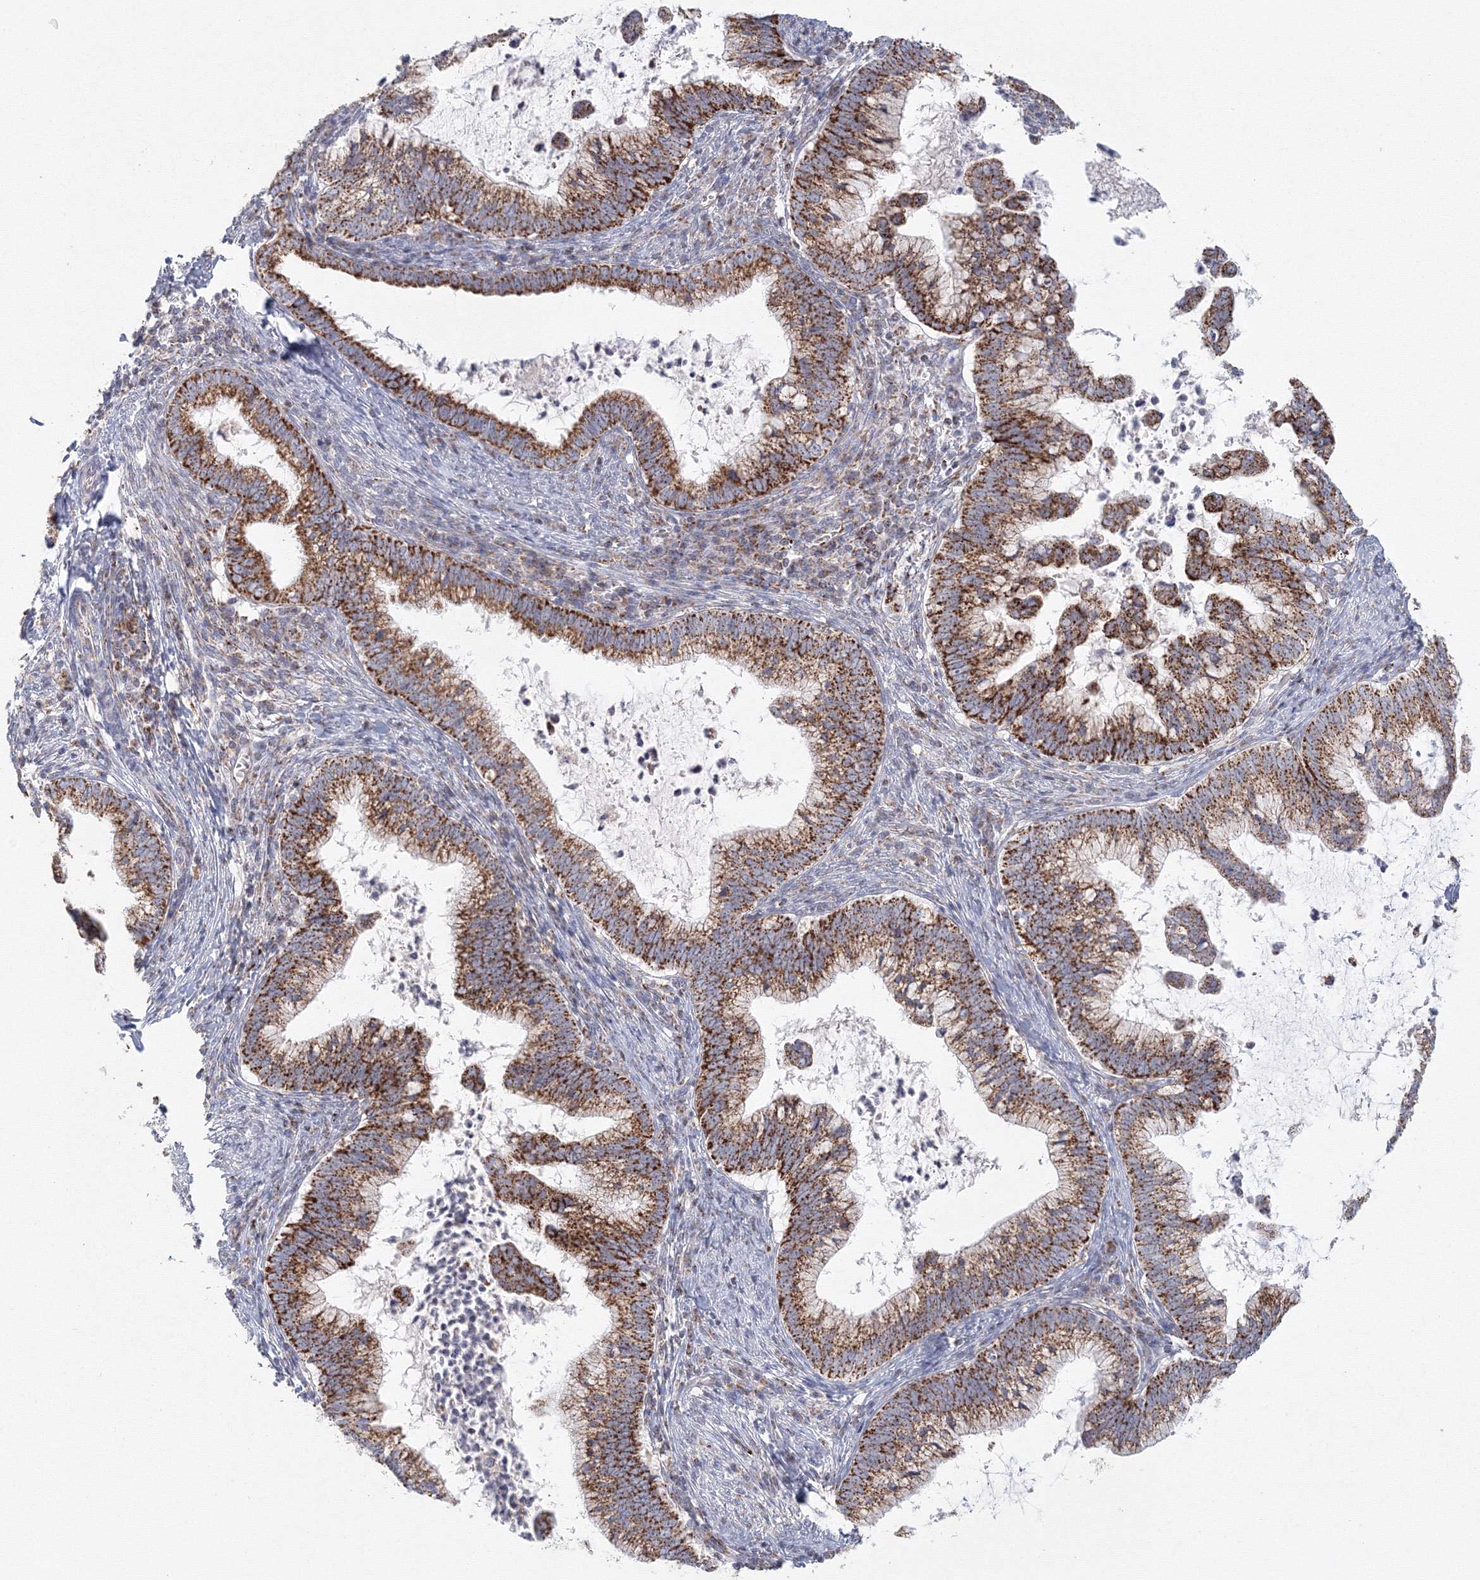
{"staining": {"intensity": "strong", "quantity": ">75%", "location": "cytoplasmic/membranous"}, "tissue": "cervical cancer", "cell_type": "Tumor cells", "image_type": "cancer", "snomed": [{"axis": "morphology", "description": "Adenocarcinoma, NOS"}, {"axis": "topography", "description": "Cervix"}], "caption": "DAB immunohistochemical staining of human cervical cancer exhibits strong cytoplasmic/membranous protein positivity in about >75% of tumor cells.", "gene": "GRPEL1", "patient": {"sex": "female", "age": 36}}